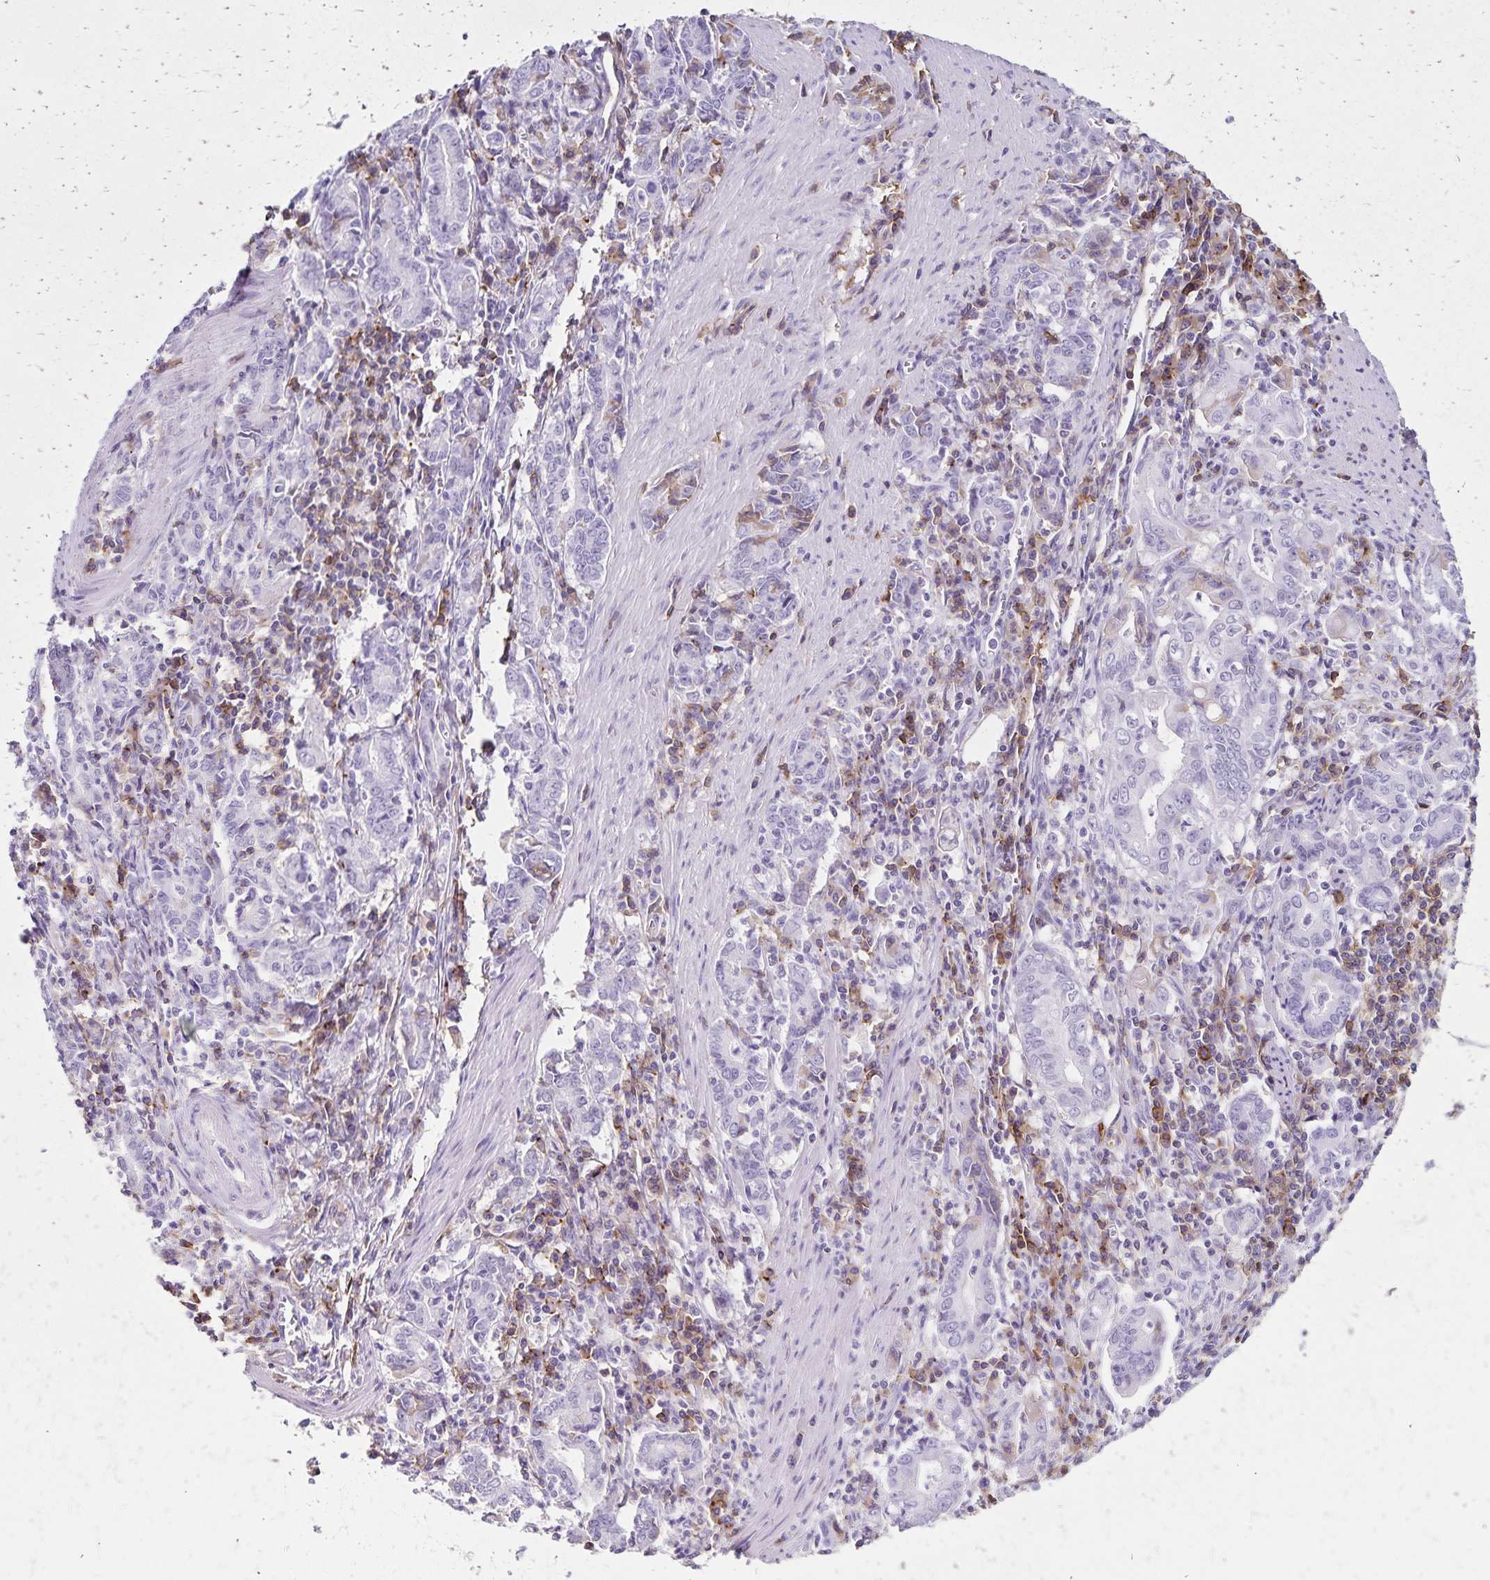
{"staining": {"intensity": "negative", "quantity": "none", "location": "none"}, "tissue": "stomach cancer", "cell_type": "Tumor cells", "image_type": "cancer", "snomed": [{"axis": "morphology", "description": "Adenocarcinoma, NOS"}, {"axis": "topography", "description": "Stomach, upper"}], "caption": "Tumor cells show no significant expression in adenocarcinoma (stomach).", "gene": "CD27", "patient": {"sex": "female", "age": 79}}